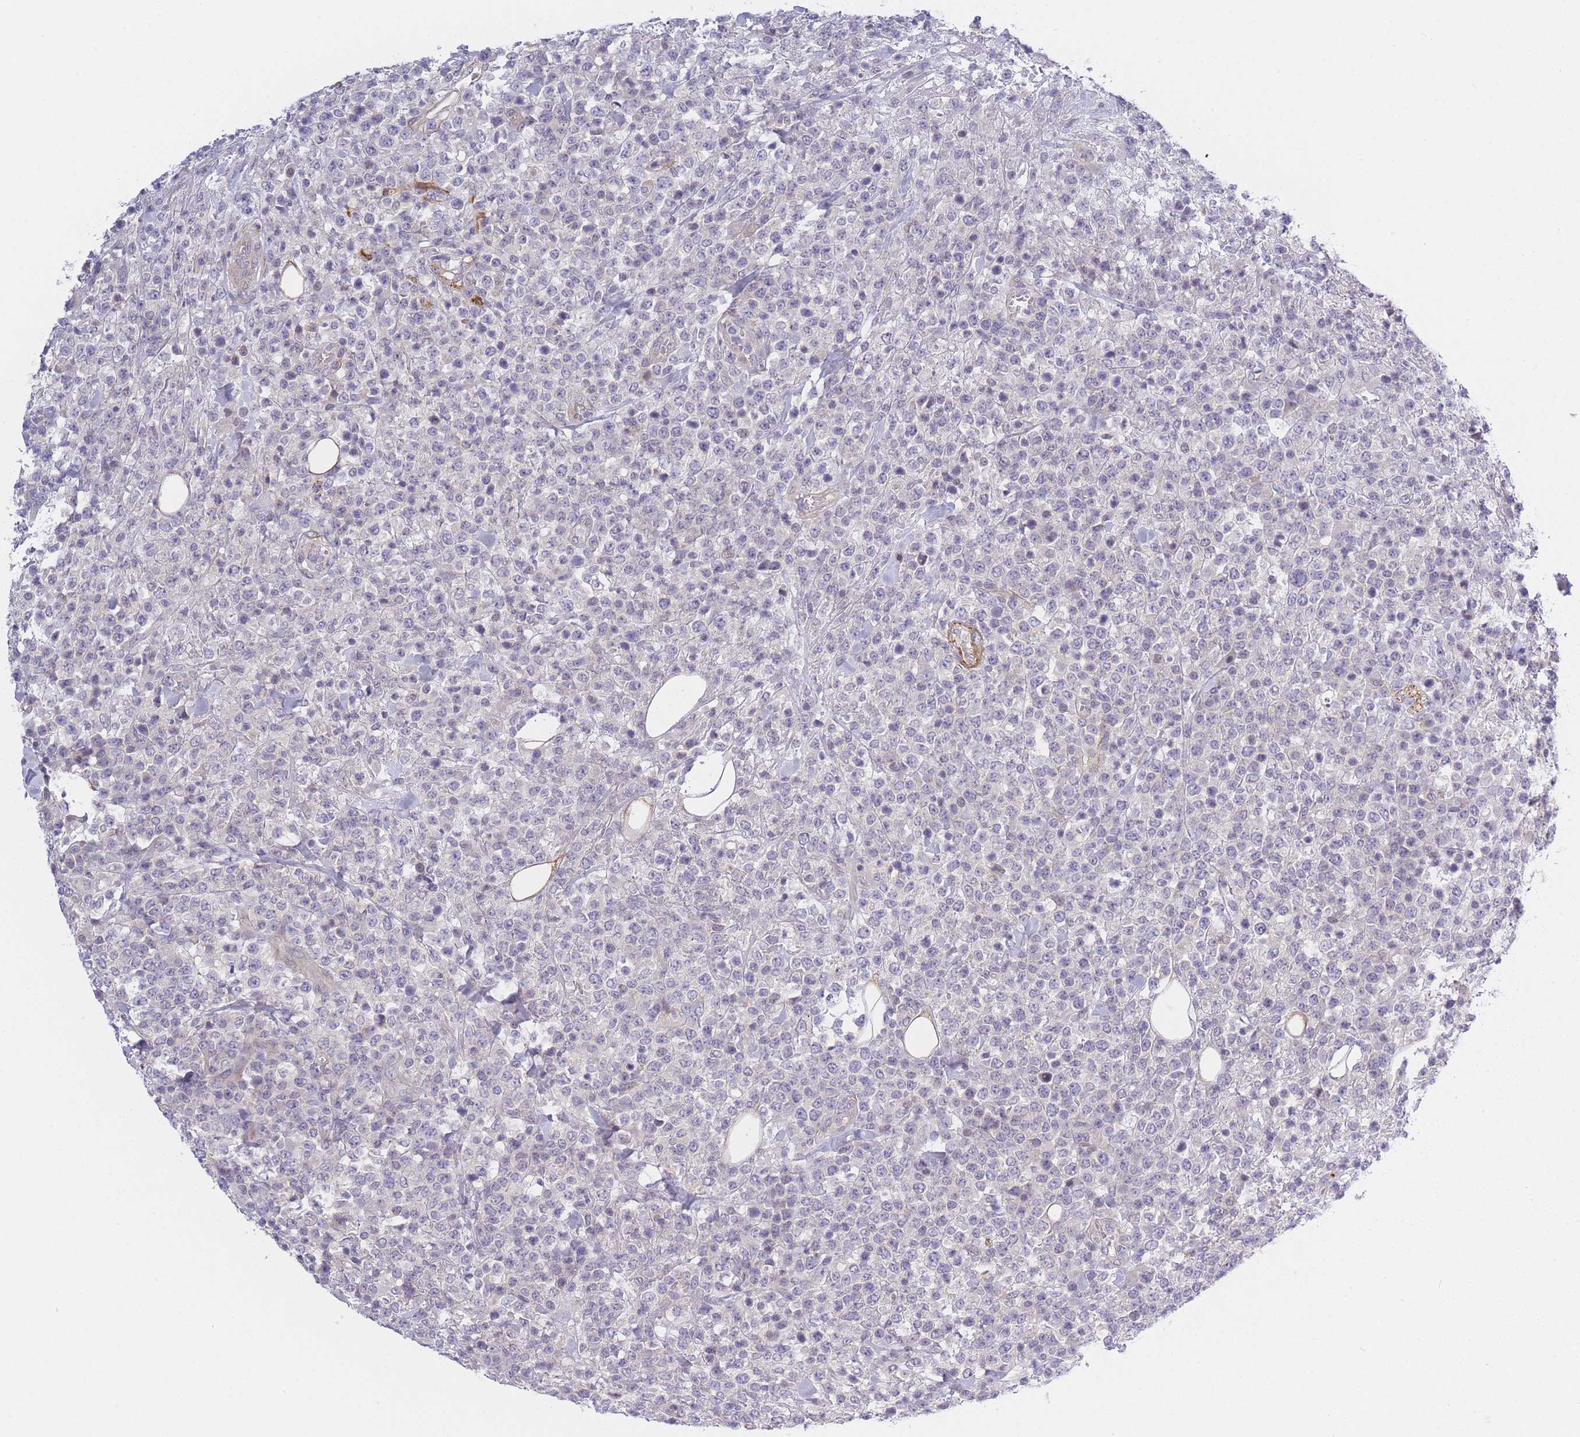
{"staining": {"intensity": "negative", "quantity": "none", "location": "none"}, "tissue": "lymphoma", "cell_type": "Tumor cells", "image_type": "cancer", "snomed": [{"axis": "morphology", "description": "Malignant lymphoma, non-Hodgkin's type, High grade"}, {"axis": "topography", "description": "Colon"}], "caption": "IHC micrograph of neoplastic tissue: lymphoma stained with DAB (3,3'-diaminobenzidine) exhibits no significant protein positivity in tumor cells. The staining was performed using DAB (3,3'-diaminobenzidine) to visualize the protein expression in brown, while the nuclei were stained in blue with hematoxylin (Magnification: 20x).", "gene": "SLC7A6", "patient": {"sex": "female", "age": 53}}